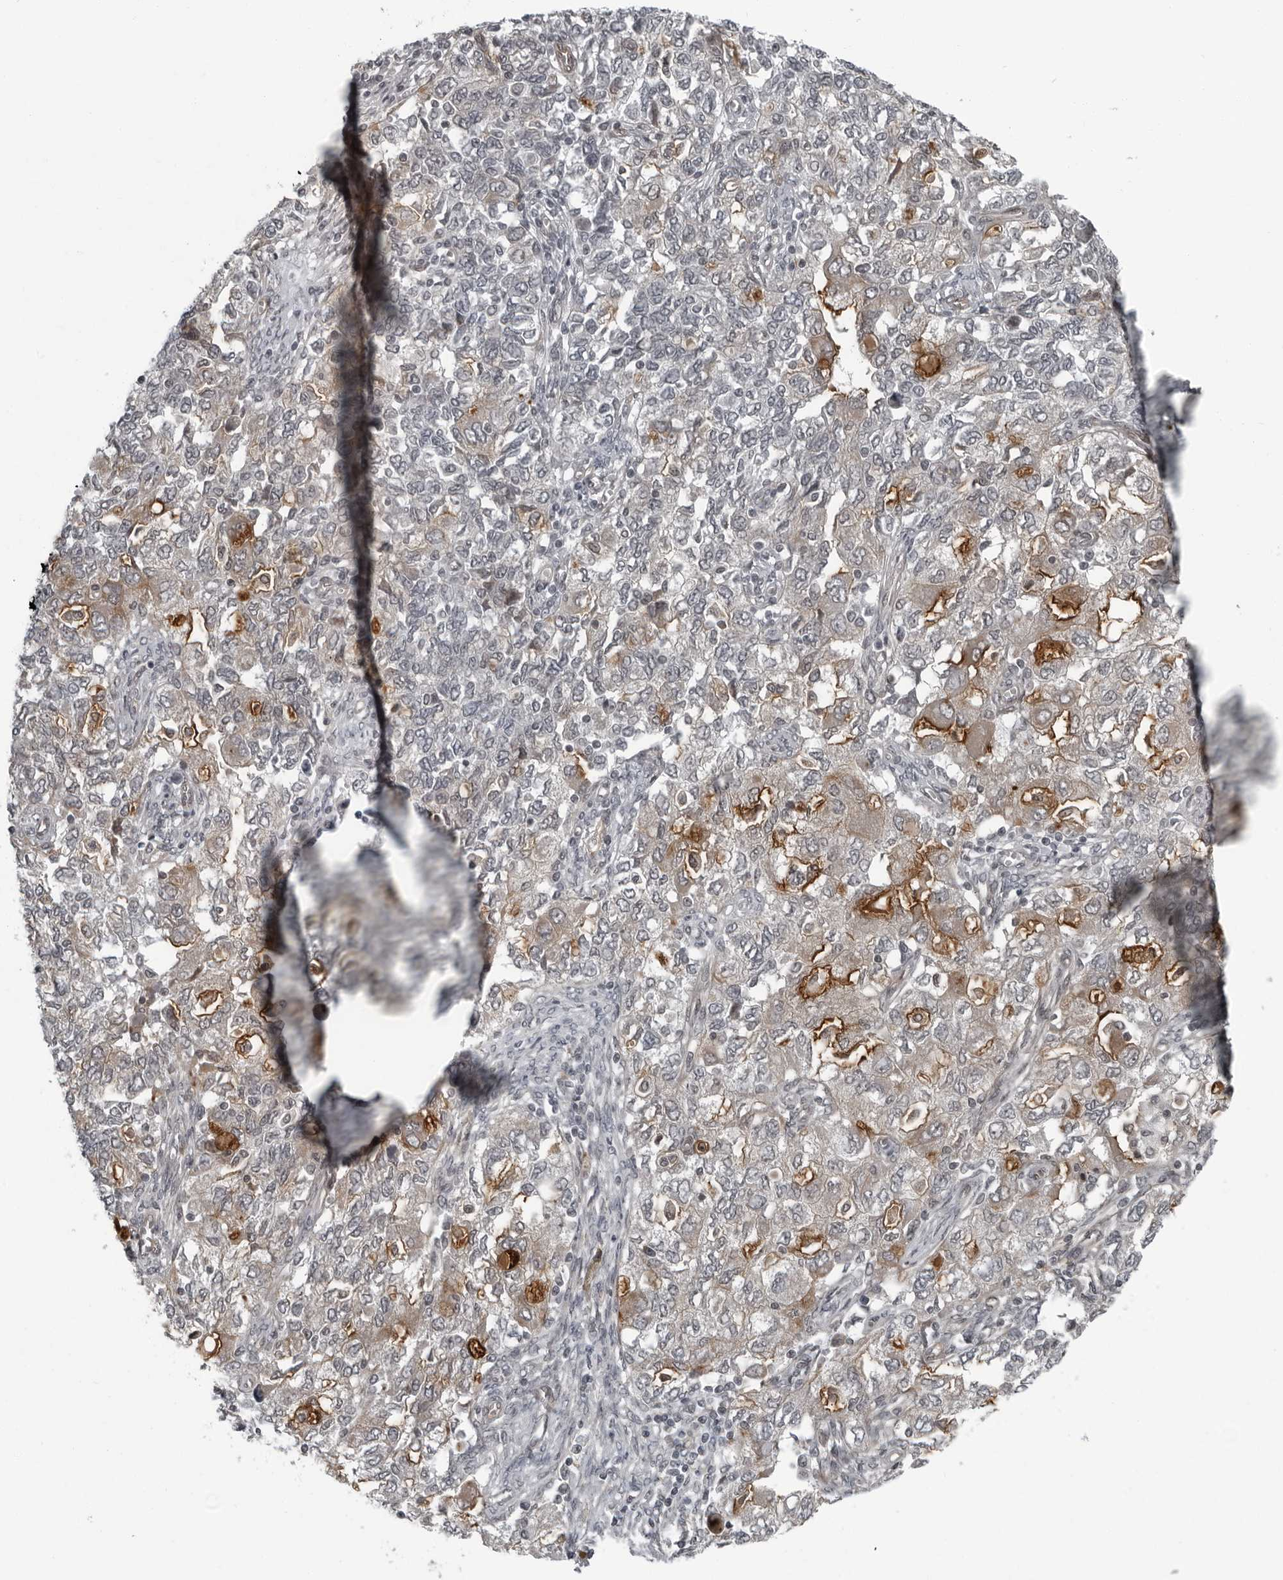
{"staining": {"intensity": "moderate", "quantity": "<25%", "location": "cytoplasmic/membranous"}, "tissue": "ovarian cancer", "cell_type": "Tumor cells", "image_type": "cancer", "snomed": [{"axis": "morphology", "description": "Carcinoma, NOS"}, {"axis": "morphology", "description": "Cystadenocarcinoma, serous, NOS"}, {"axis": "topography", "description": "Ovary"}], "caption": "Ovarian carcinoma stained with a protein marker reveals moderate staining in tumor cells.", "gene": "FAM102B", "patient": {"sex": "female", "age": 69}}